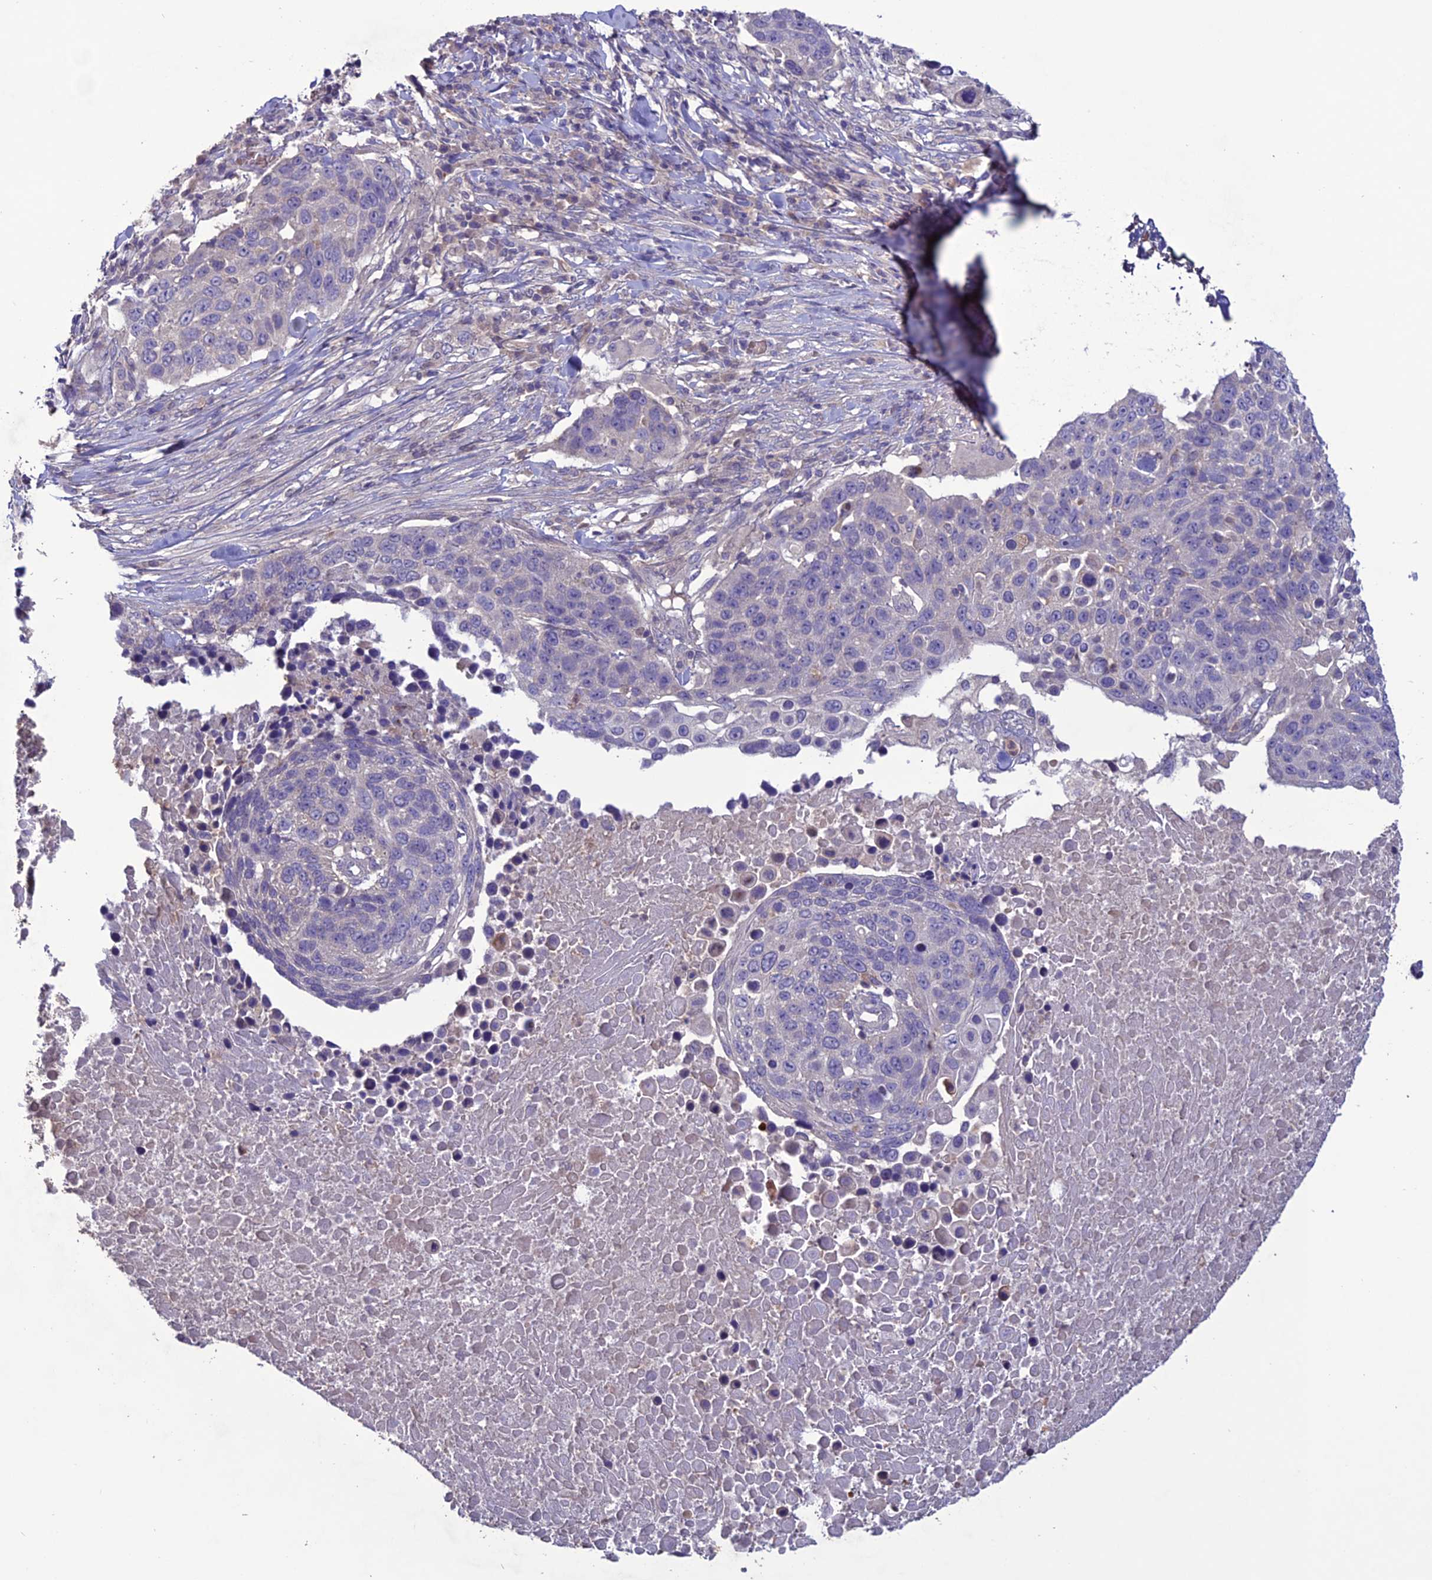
{"staining": {"intensity": "negative", "quantity": "none", "location": "none"}, "tissue": "lung cancer", "cell_type": "Tumor cells", "image_type": "cancer", "snomed": [{"axis": "morphology", "description": "Normal tissue, NOS"}, {"axis": "morphology", "description": "Squamous cell carcinoma, NOS"}, {"axis": "topography", "description": "Lymph node"}, {"axis": "topography", "description": "Lung"}], "caption": "DAB immunohistochemical staining of lung cancer exhibits no significant staining in tumor cells.", "gene": "C2orf76", "patient": {"sex": "male", "age": 66}}